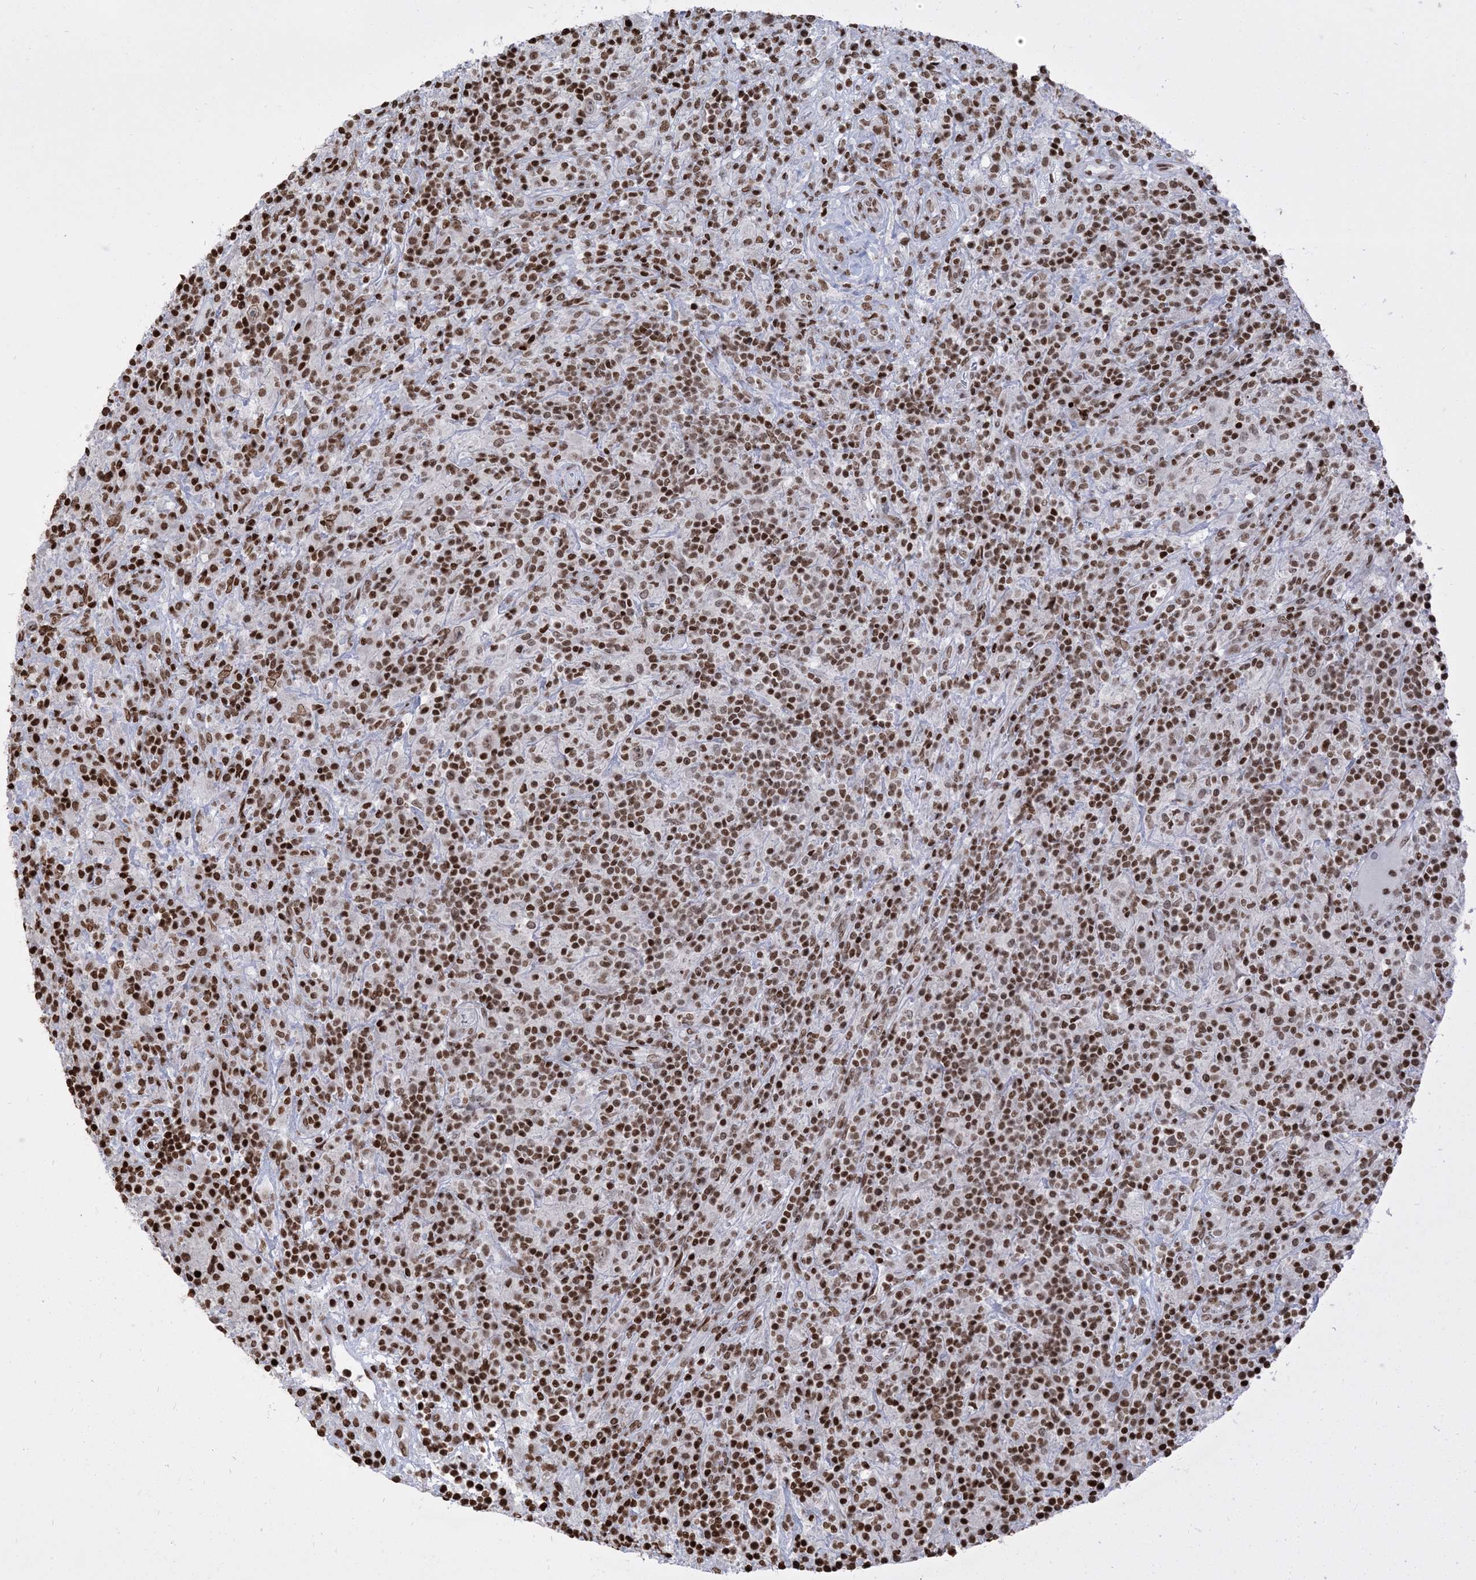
{"staining": {"intensity": "moderate", "quantity": ">75%", "location": "nuclear"}, "tissue": "lymphoma", "cell_type": "Tumor cells", "image_type": "cancer", "snomed": [{"axis": "morphology", "description": "Hodgkin's disease, NOS"}, {"axis": "topography", "description": "Lymph node"}], "caption": "Immunohistochemical staining of human lymphoma reveals medium levels of moderate nuclear protein expression in about >75% of tumor cells.", "gene": "H3-3B", "patient": {"sex": "male", "age": 70}}